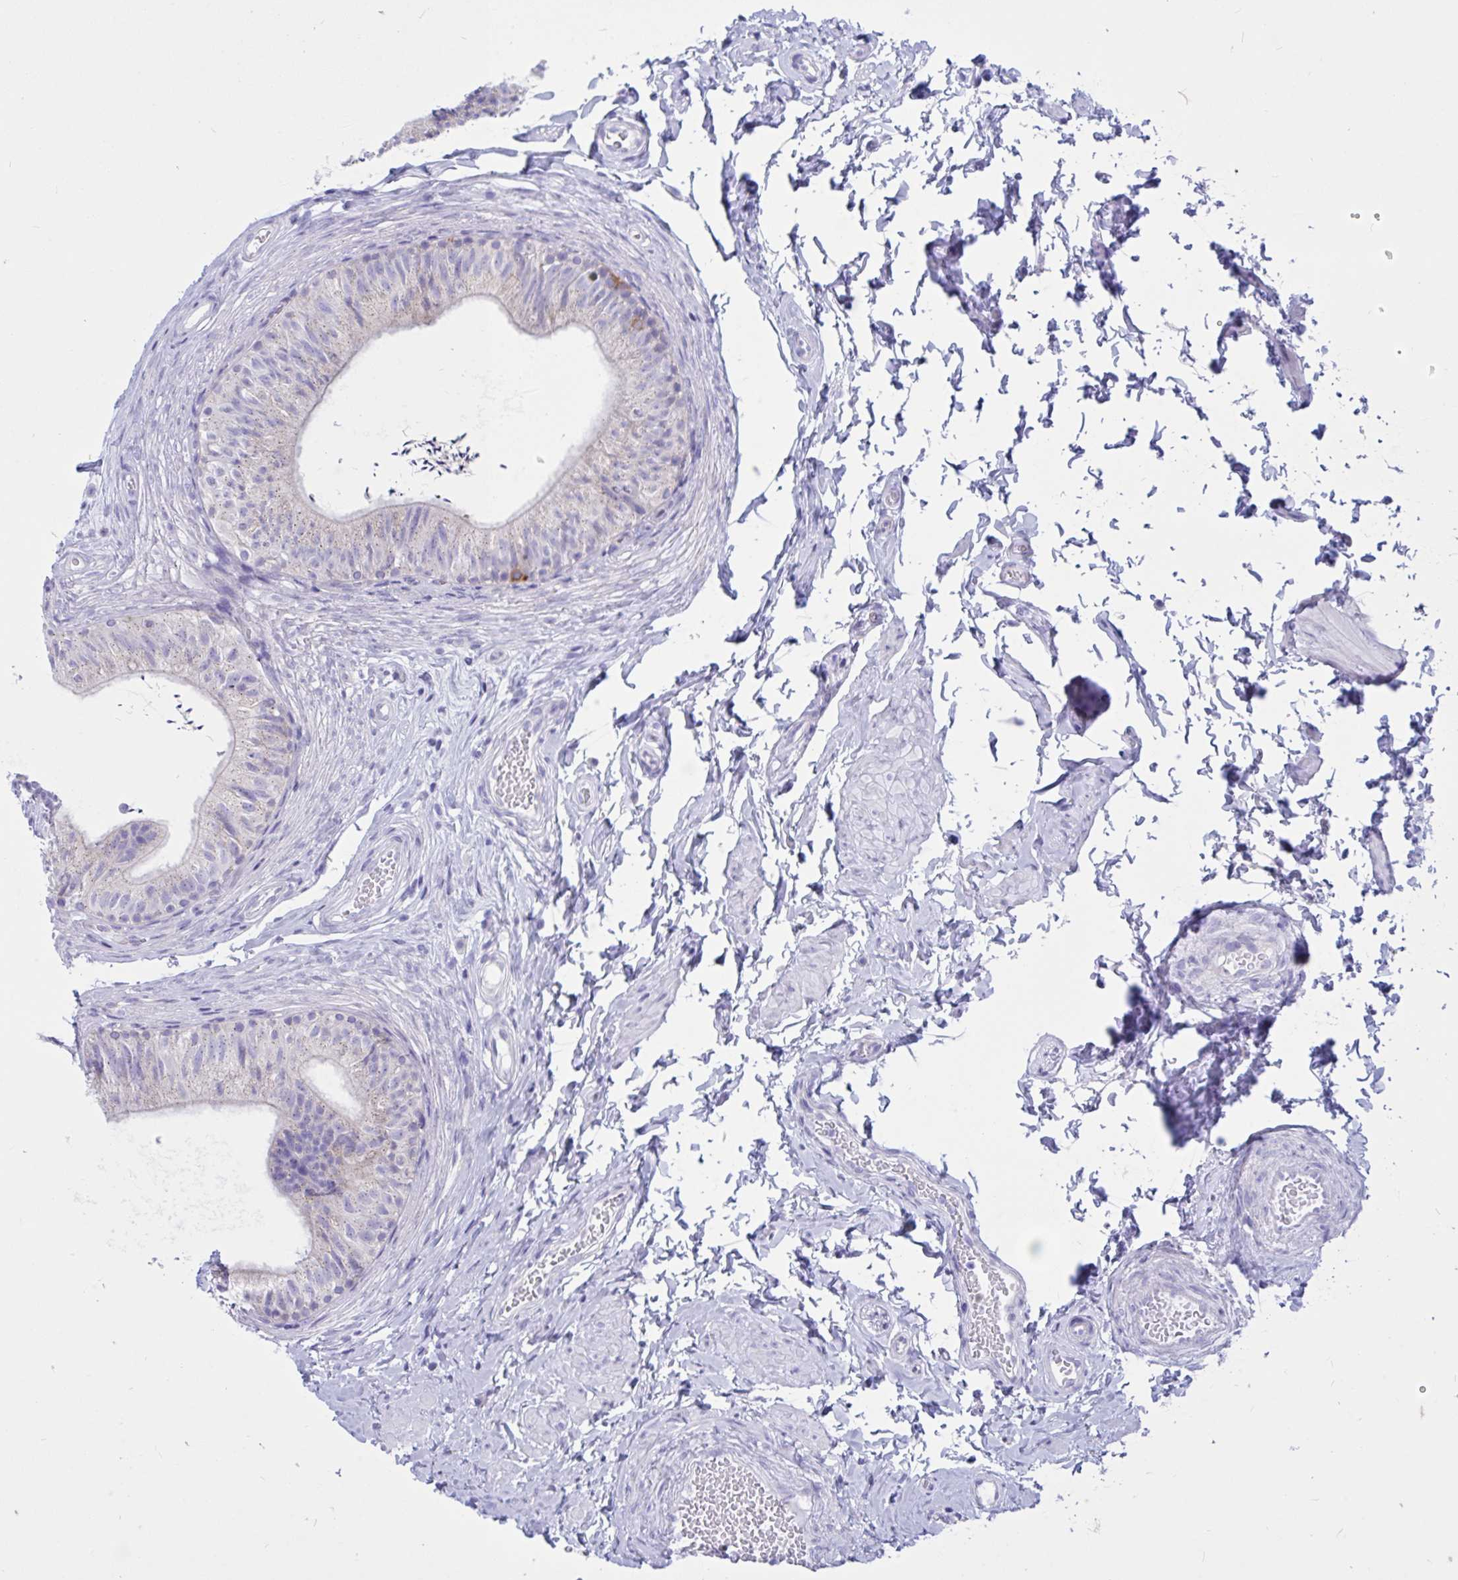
{"staining": {"intensity": "weak", "quantity": "25%-75%", "location": "cytoplasmic/membranous"}, "tissue": "epididymis", "cell_type": "Glandular cells", "image_type": "normal", "snomed": [{"axis": "morphology", "description": "Normal tissue, NOS"}, {"axis": "topography", "description": "Epididymis, spermatic cord, NOS"}, {"axis": "topography", "description": "Epididymis"}, {"axis": "topography", "description": "Peripheral nerve tissue"}], "caption": "Unremarkable epididymis displays weak cytoplasmic/membranous expression in approximately 25%-75% of glandular cells, visualized by immunohistochemistry. The protein is shown in brown color, while the nuclei are stained blue.", "gene": "RNASE3", "patient": {"sex": "male", "age": 29}}